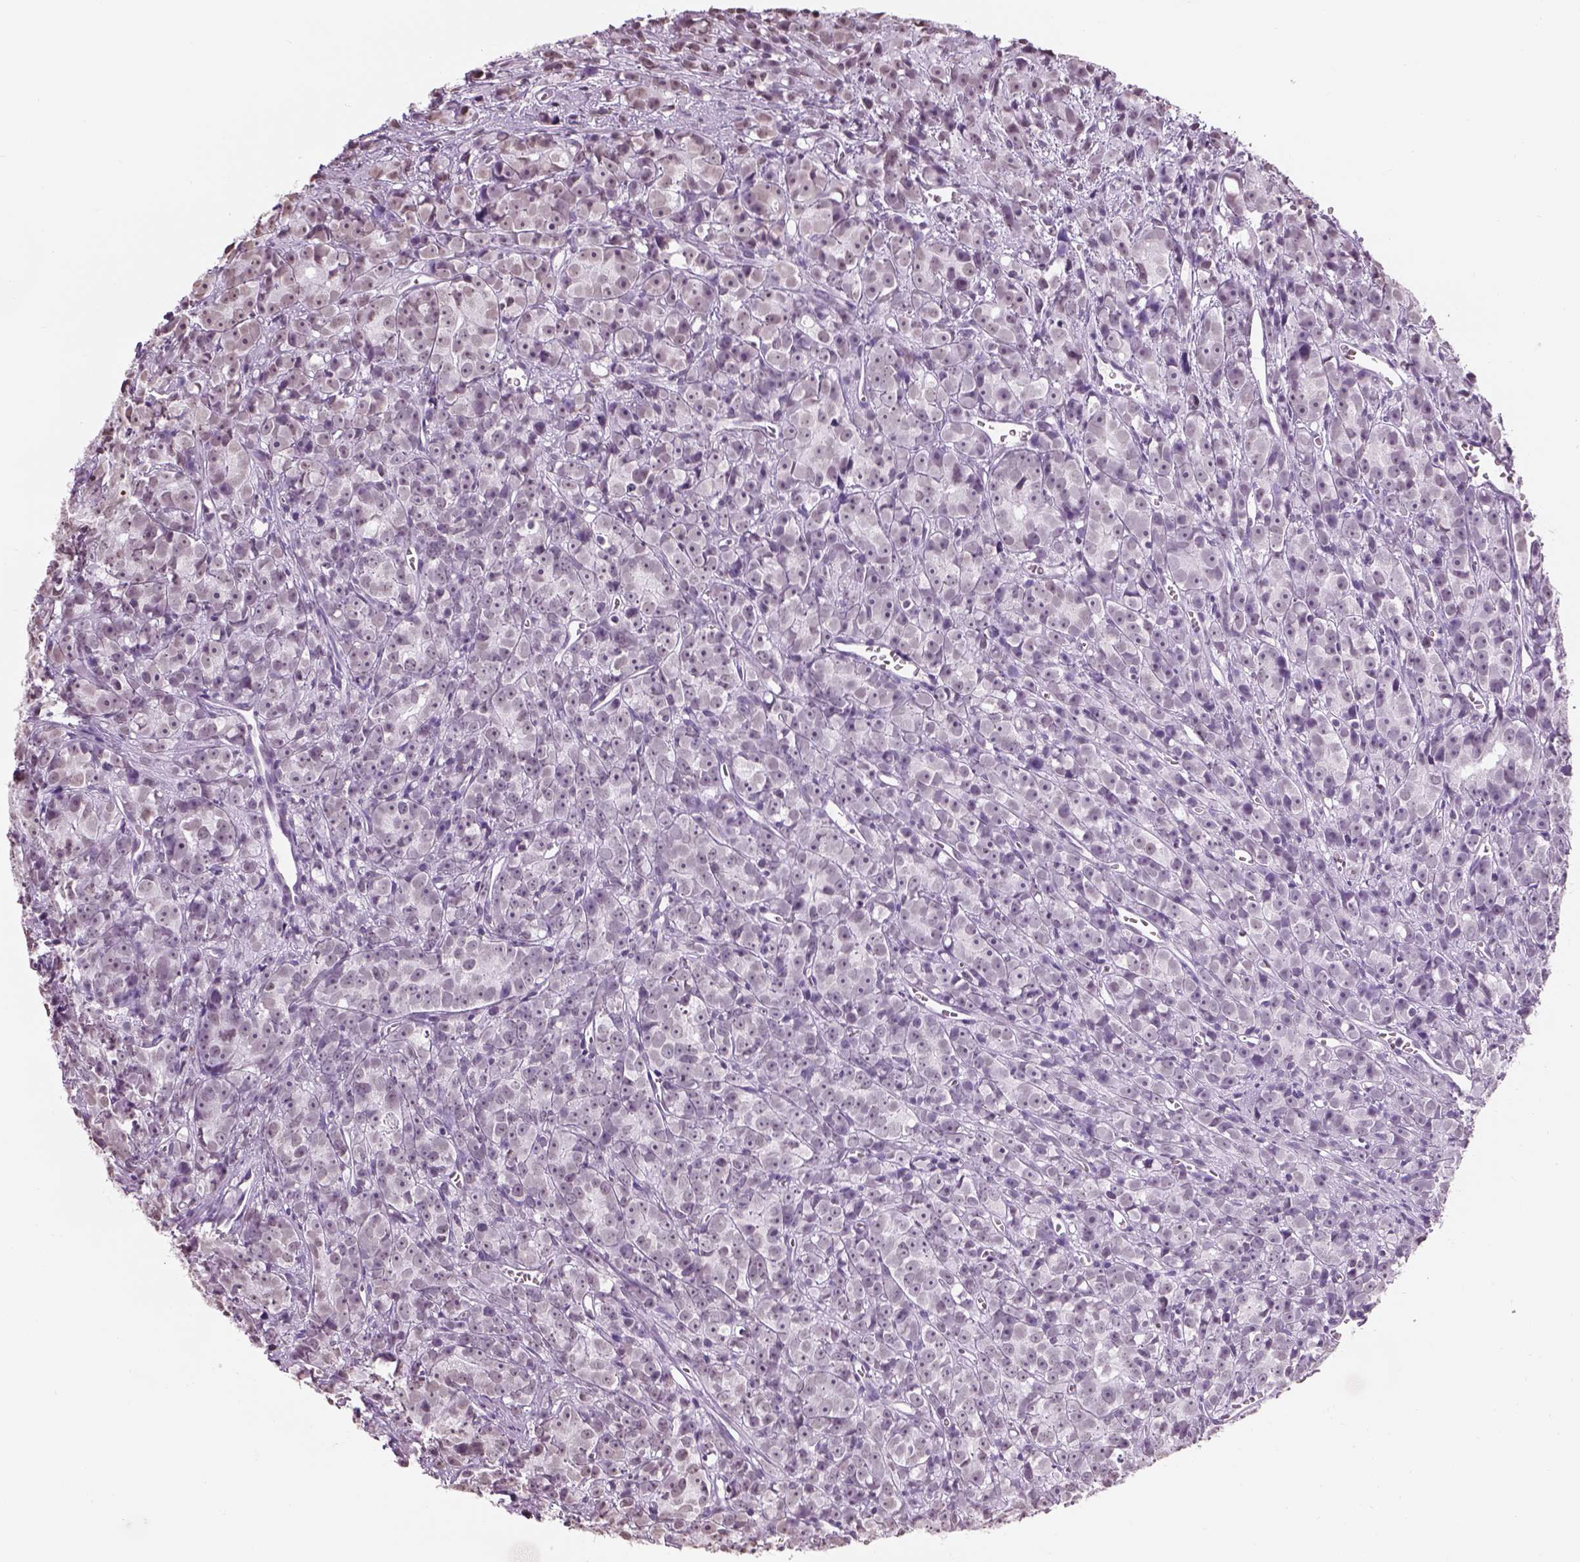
{"staining": {"intensity": "weak", "quantity": "<25%", "location": "nuclear"}, "tissue": "prostate cancer", "cell_type": "Tumor cells", "image_type": "cancer", "snomed": [{"axis": "morphology", "description": "Adenocarcinoma, High grade"}, {"axis": "topography", "description": "Prostate"}], "caption": "This histopathology image is of prostate high-grade adenocarcinoma stained with IHC to label a protein in brown with the nuclei are counter-stained blue. There is no expression in tumor cells. (DAB (3,3'-diaminobenzidine) immunohistochemistry, high magnification).", "gene": "BARHL1", "patient": {"sex": "male", "age": 77}}